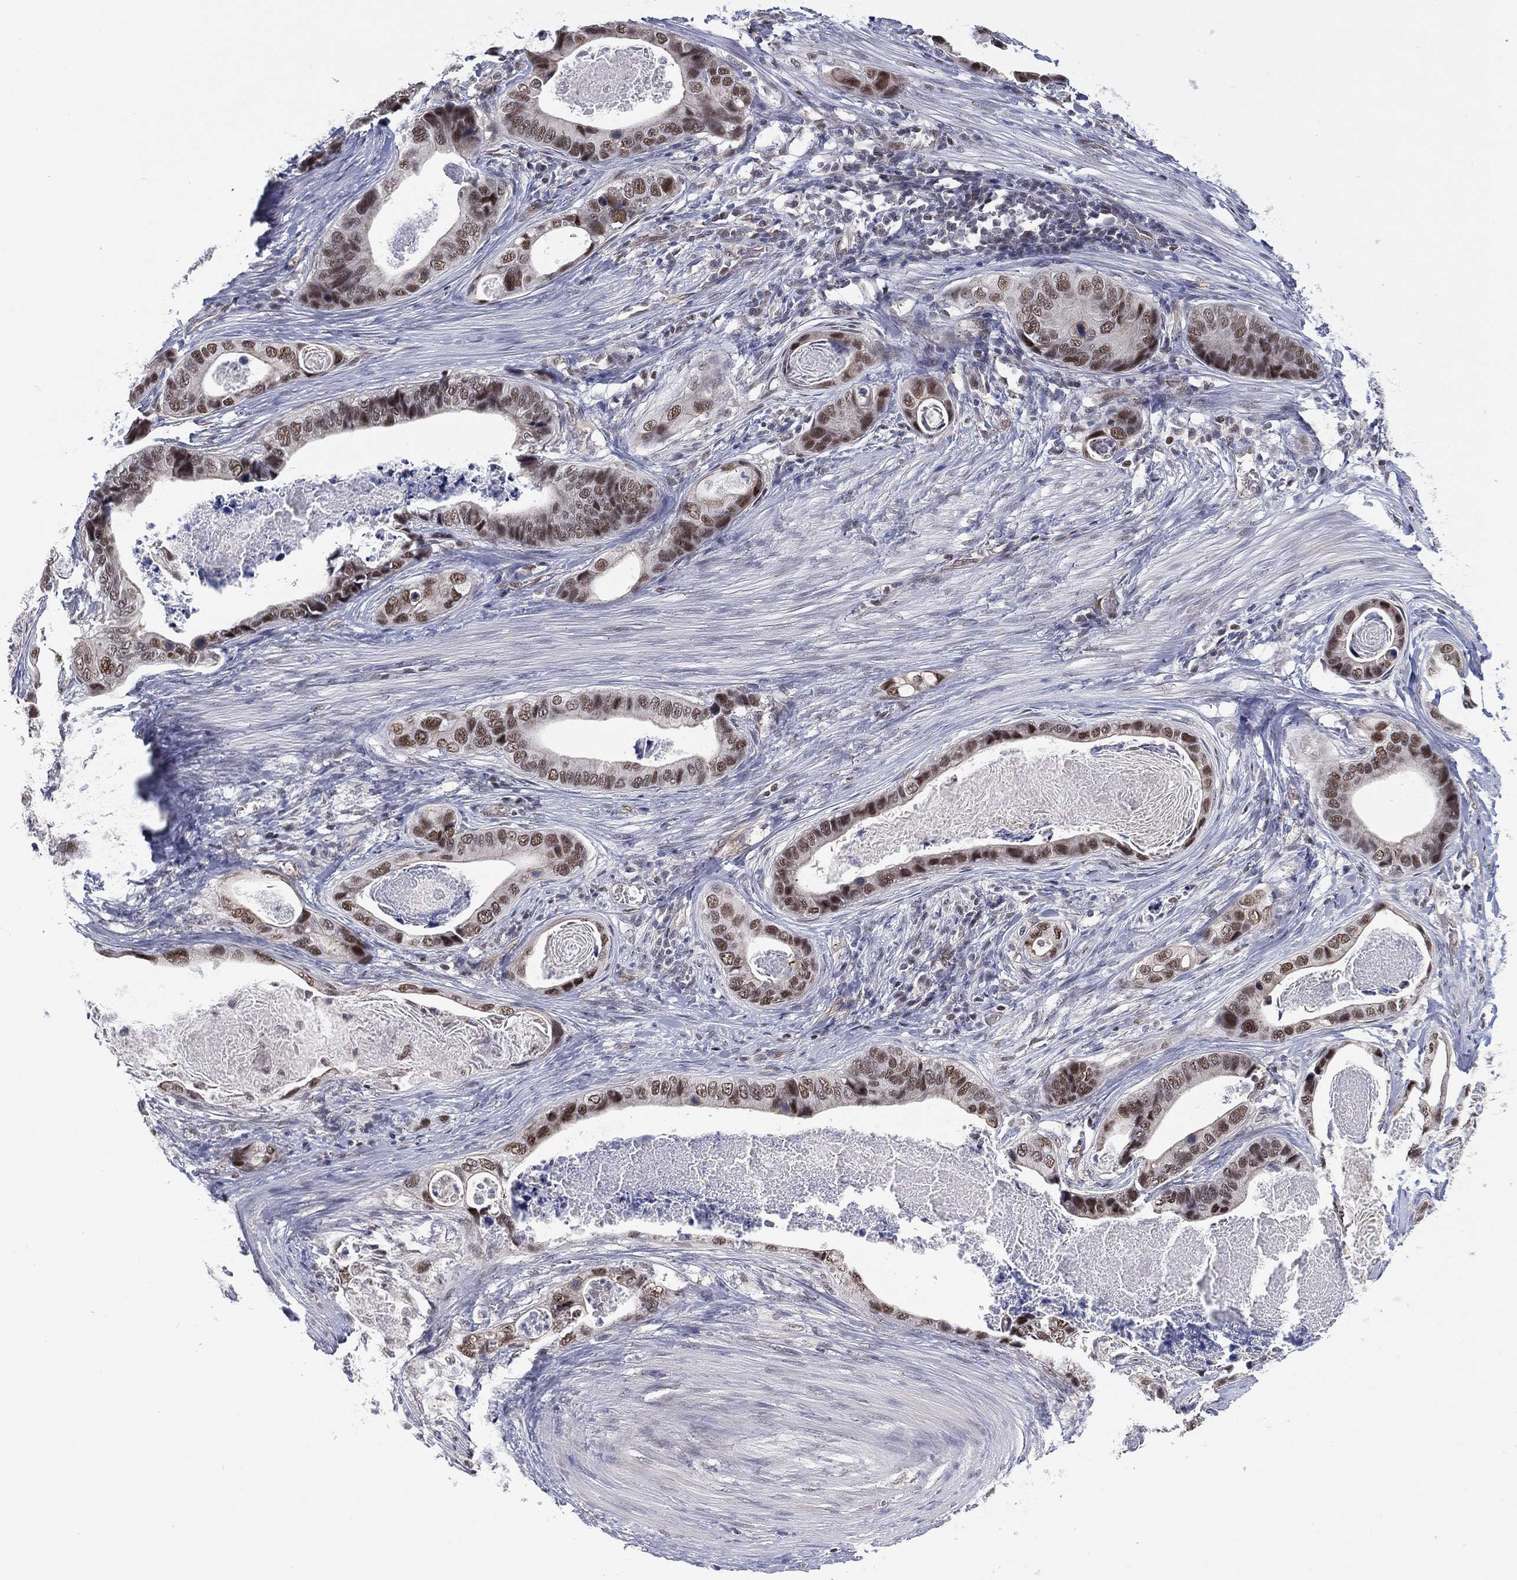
{"staining": {"intensity": "strong", "quantity": "25%-75%", "location": "nuclear"}, "tissue": "stomach cancer", "cell_type": "Tumor cells", "image_type": "cancer", "snomed": [{"axis": "morphology", "description": "Adenocarcinoma, NOS"}, {"axis": "topography", "description": "Stomach"}], "caption": "IHC image of neoplastic tissue: stomach cancer stained using immunohistochemistry reveals high levels of strong protein expression localized specifically in the nuclear of tumor cells, appearing as a nuclear brown color.", "gene": "GSE1", "patient": {"sex": "male", "age": 84}}